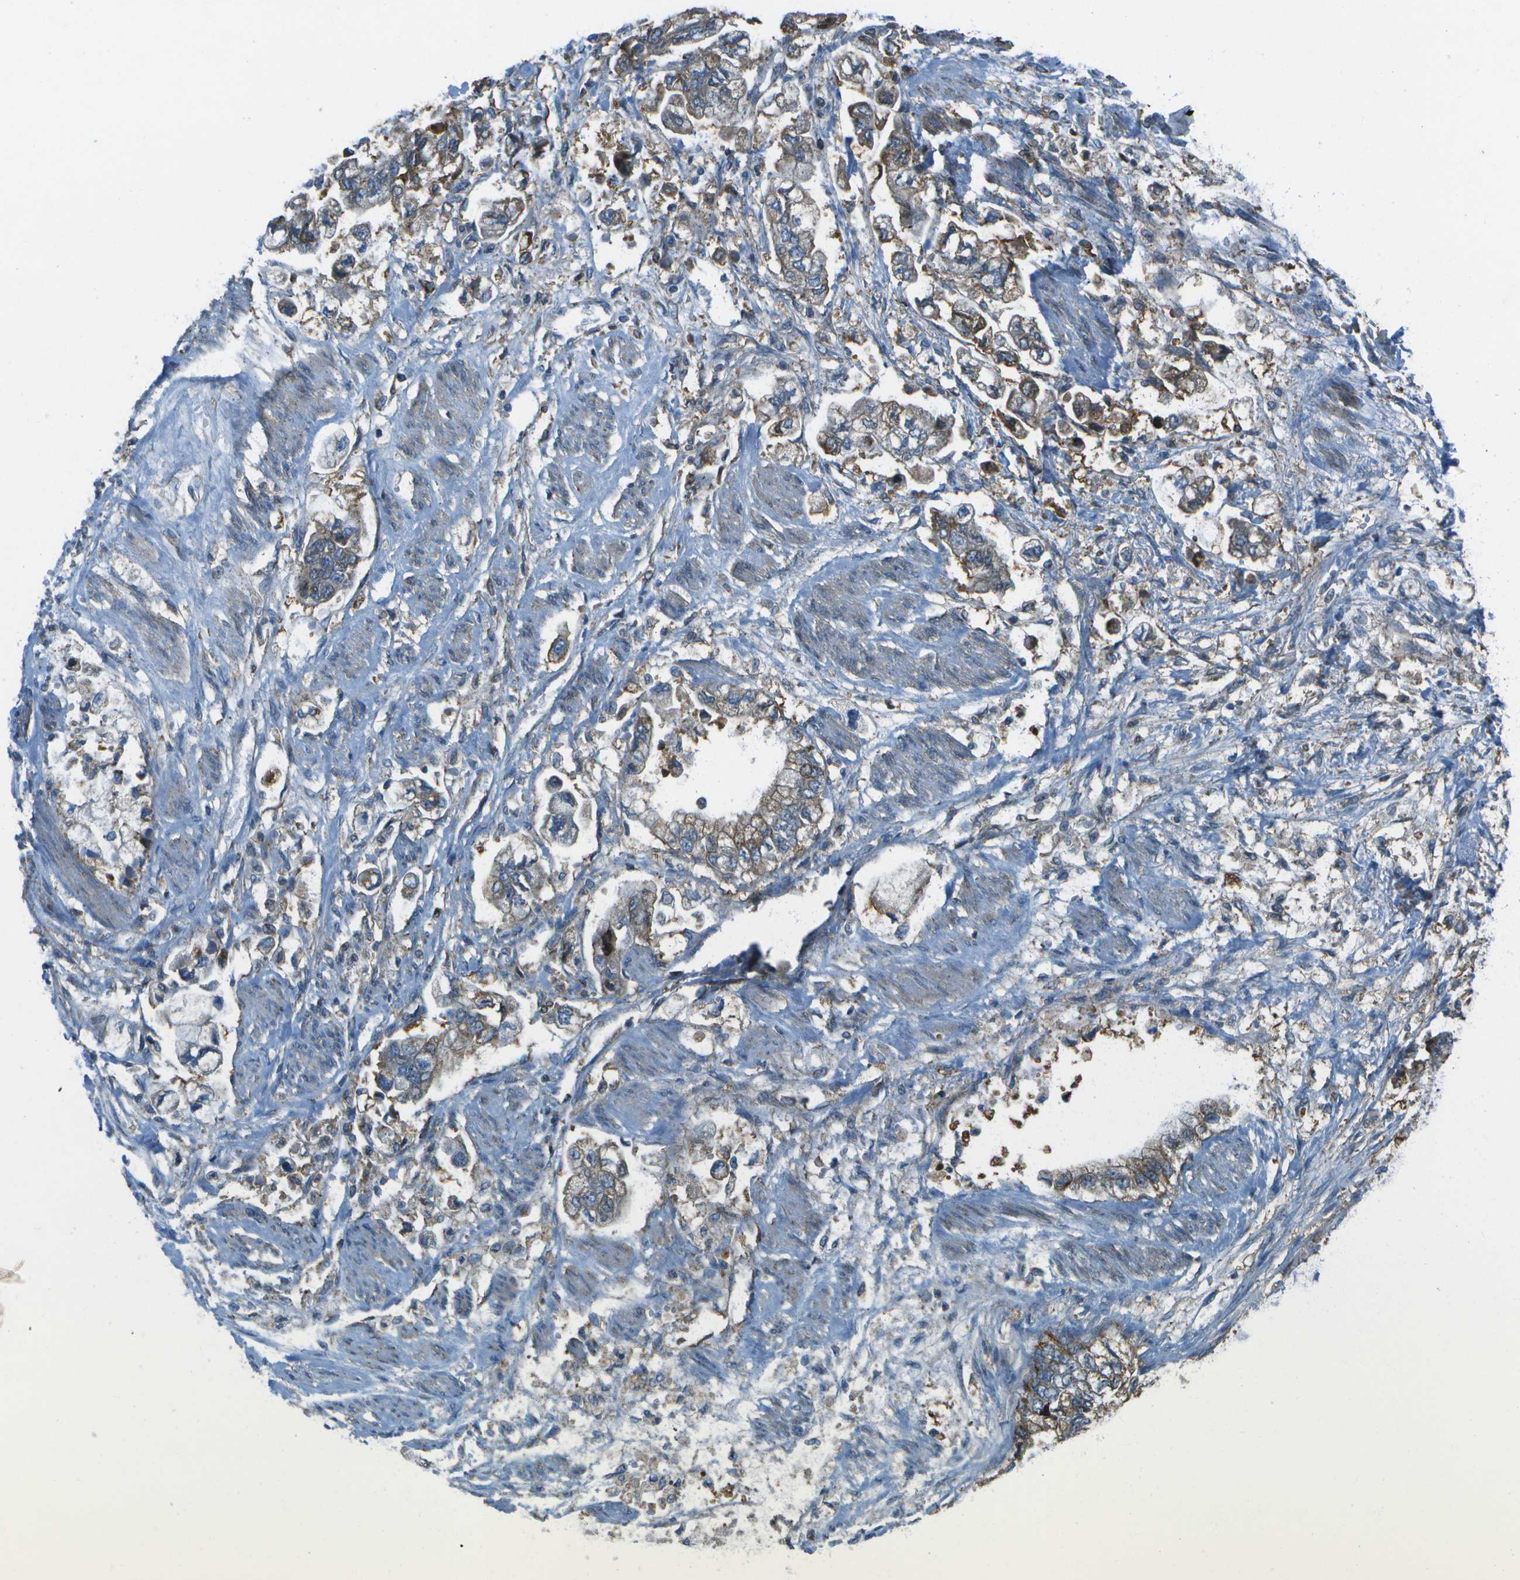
{"staining": {"intensity": "moderate", "quantity": "25%-75%", "location": "cytoplasmic/membranous"}, "tissue": "stomach cancer", "cell_type": "Tumor cells", "image_type": "cancer", "snomed": [{"axis": "morphology", "description": "Normal tissue, NOS"}, {"axis": "morphology", "description": "Adenocarcinoma, NOS"}, {"axis": "topography", "description": "Stomach"}], "caption": "Moderate cytoplasmic/membranous protein expression is seen in approximately 25%-75% of tumor cells in stomach cancer. (IHC, brightfield microscopy, high magnification).", "gene": "LRRC66", "patient": {"sex": "male", "age": 62}}